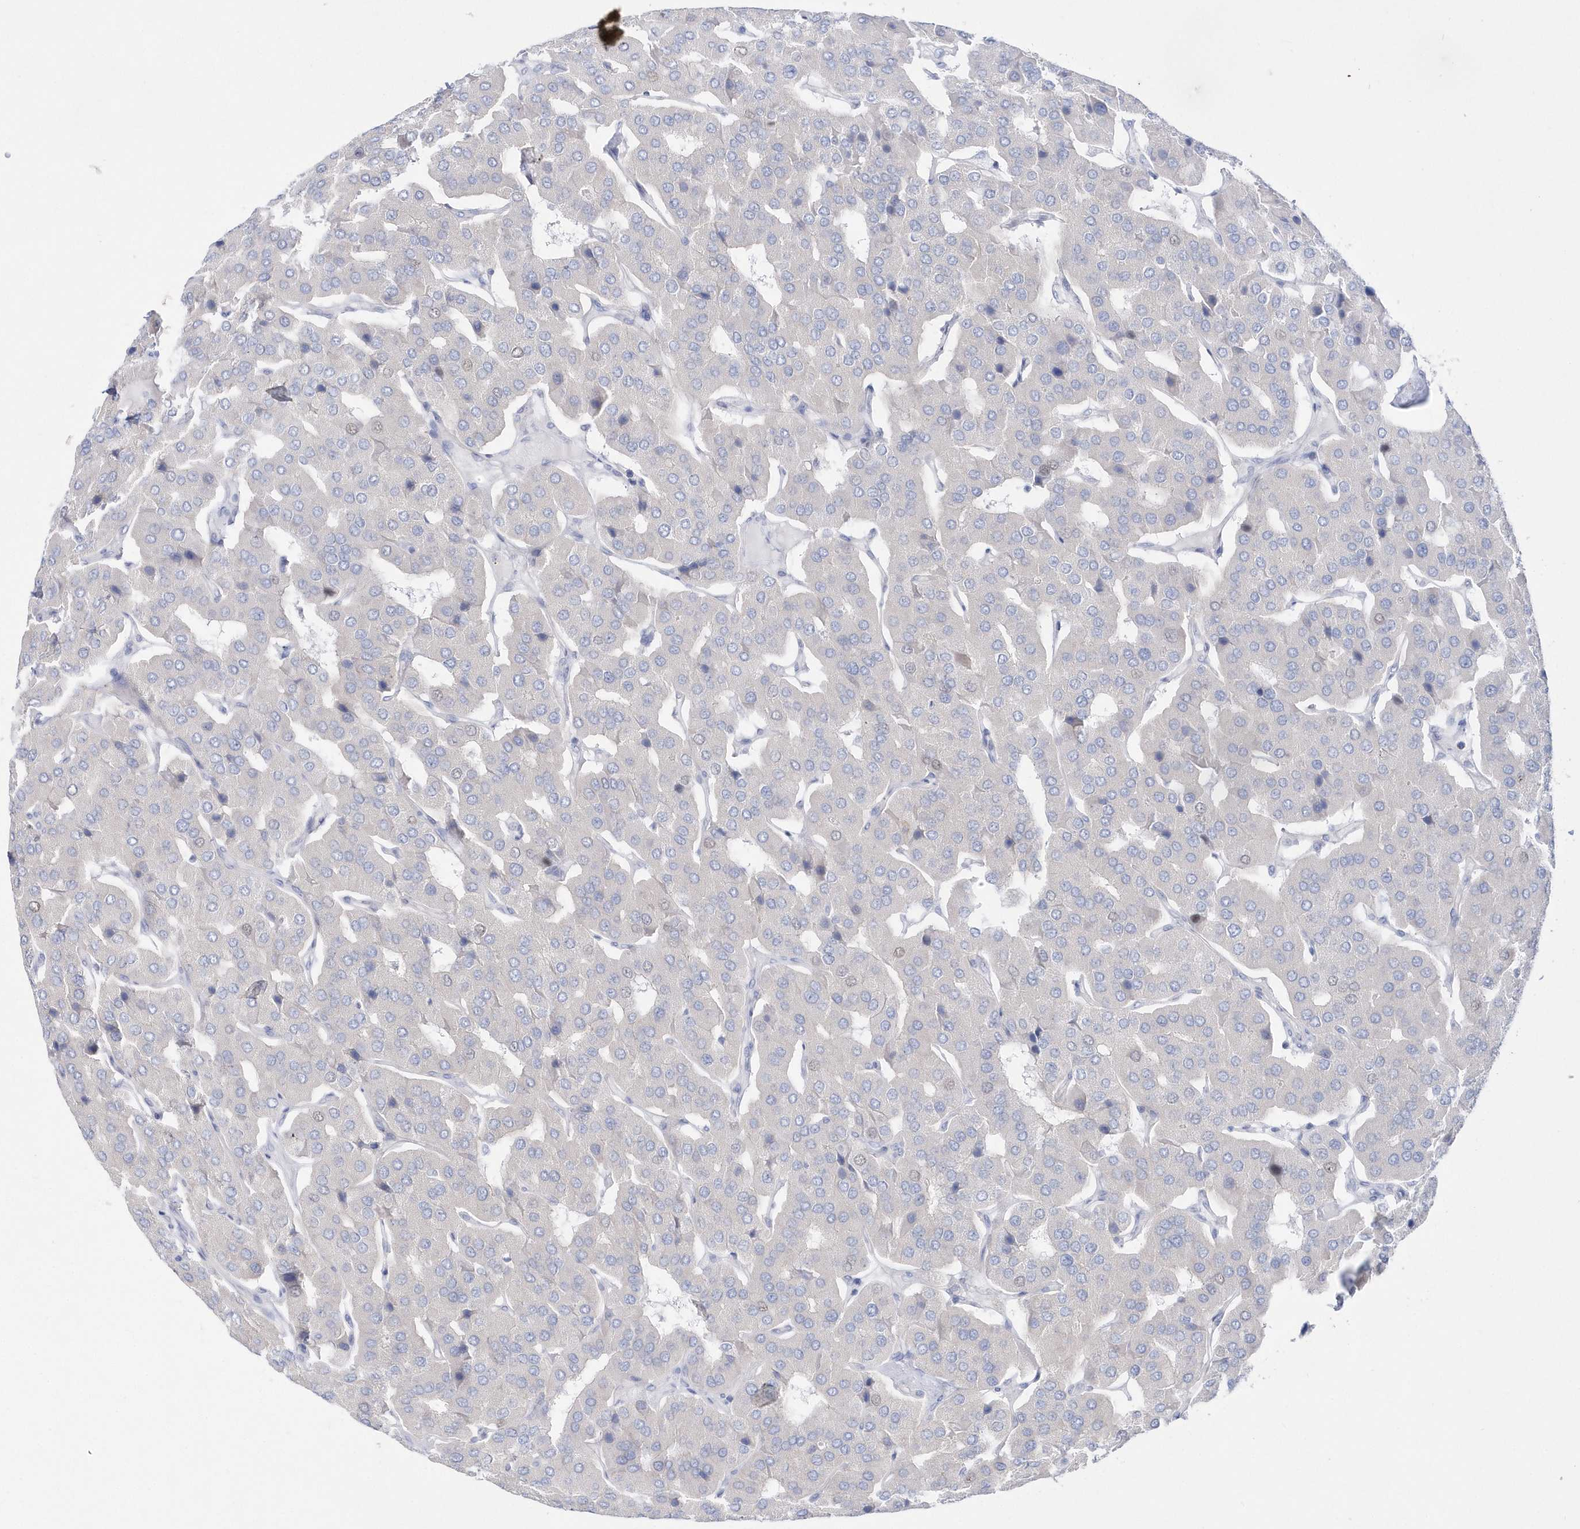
{"staining": {"intensity": "negative", "quantity": "none", "location": "none"}, "tissue": "parathyroid gland", "cell_type": "Glandular cells", "image_type": "normal", "snomed": [{"axis": "morphology", "description": "Normal tissue, NOS"}, {"axis": "morphology", "description": "Adenoma, NOS"}, {"axis": "topography", "description": "Parathyroid gland"}], "caption": "DAB (3,3'-diaminobenzidine) immunohistochemical staining of normal parathyroid gland shows no significant expression in glandular cells.", "gene": "TMCO6", "patient": {"sex": "female", "age": 86}}